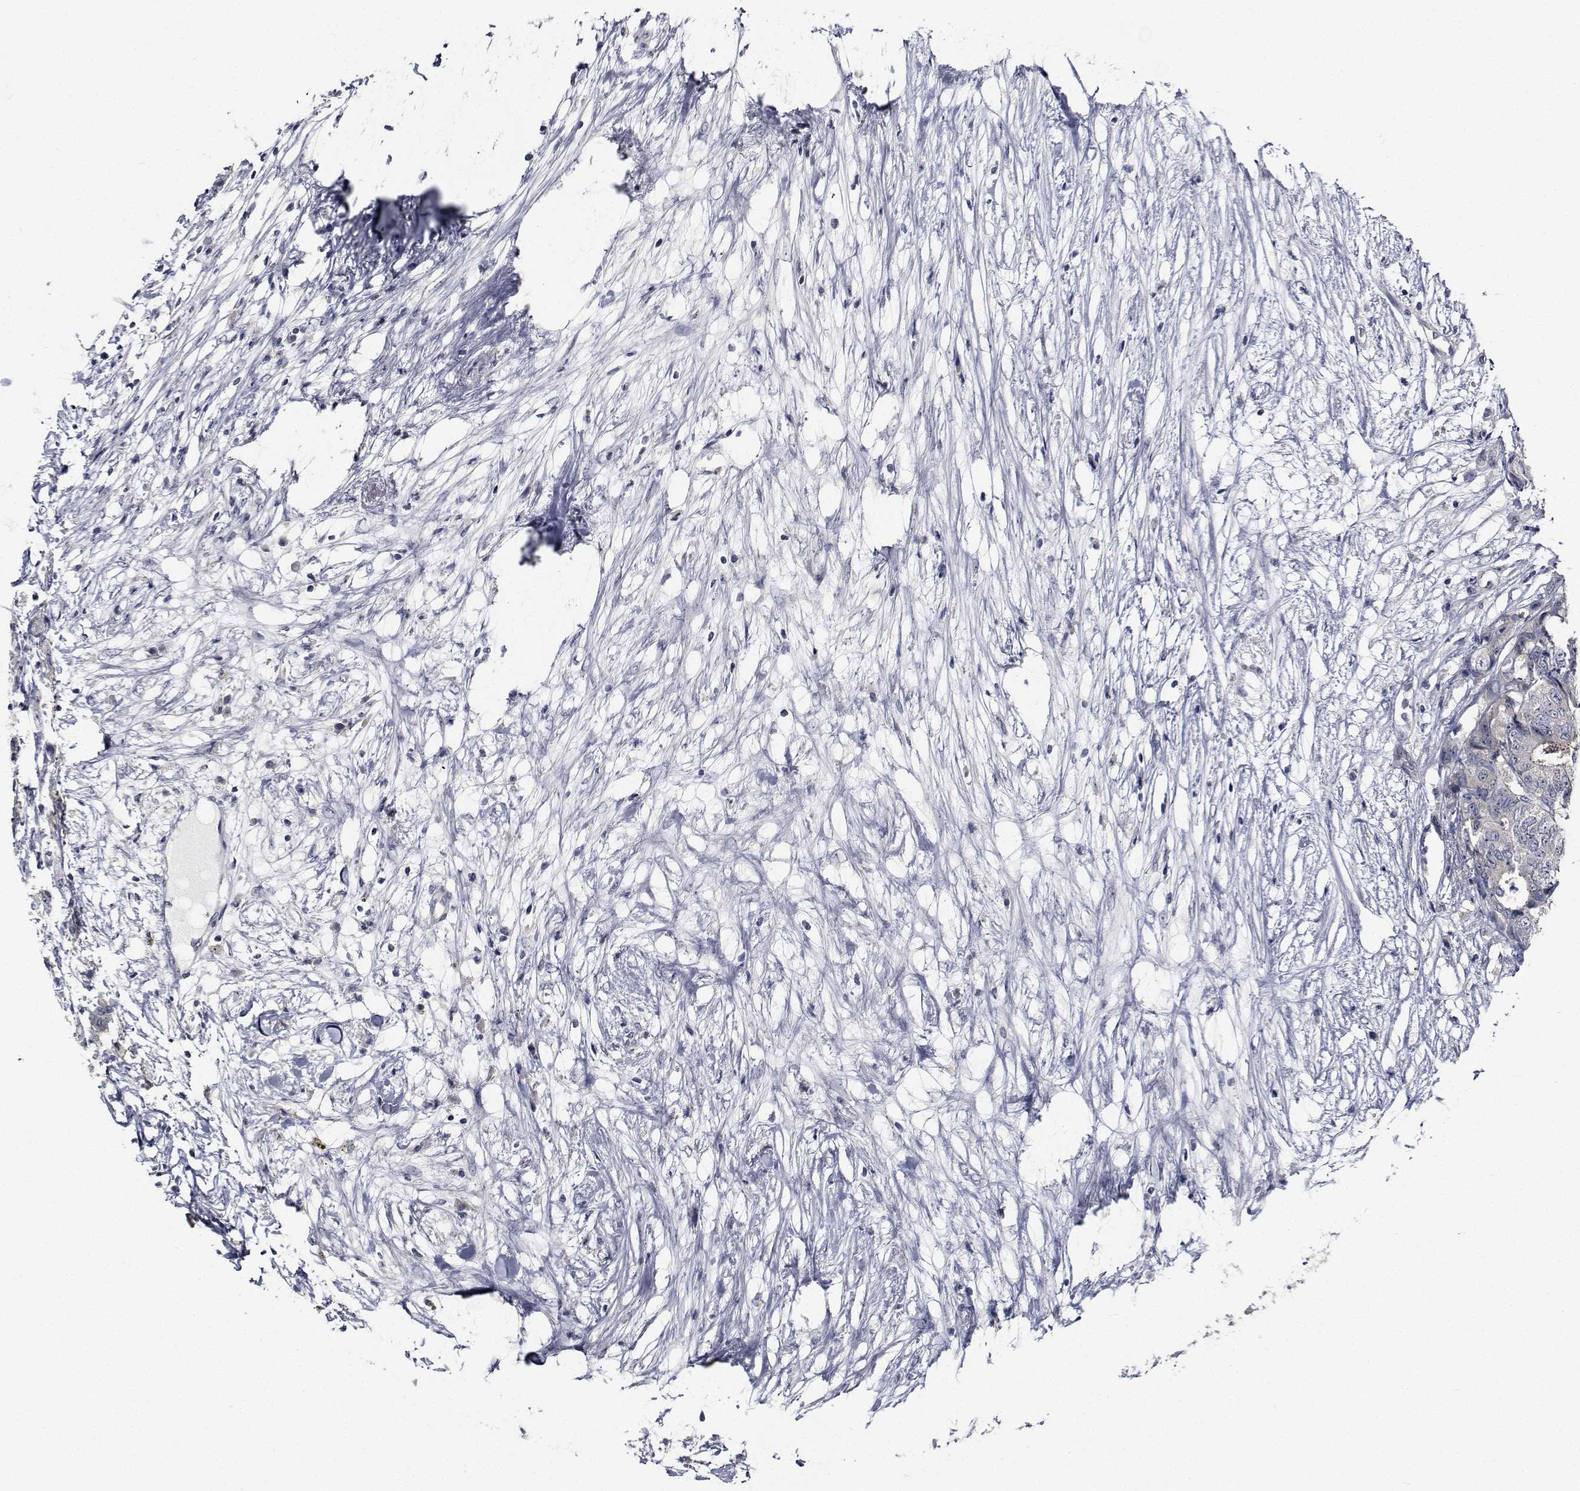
{"staining": {"intensity": "negative", "quantity": "none", "location": "none"}, "tissue": "colorectal cancer", "cell_type": "Tumor cells", "image_type": "cancer", "snomed": [{"axis": "morphology", "description": "Adenocarcinoma, NOS"}, {"axis": "topography", "description": "Colon"}], "caption": "Tumor cells are negative for brown protein staining in colorectal cancer. (DAB (3,3'-diaminobenzidine) immunohistochemistry (IHC) visualized using brightfield microscopy, high magnification).", "gene": "NVL", "patient": {"sex": "female", "age": 48}}